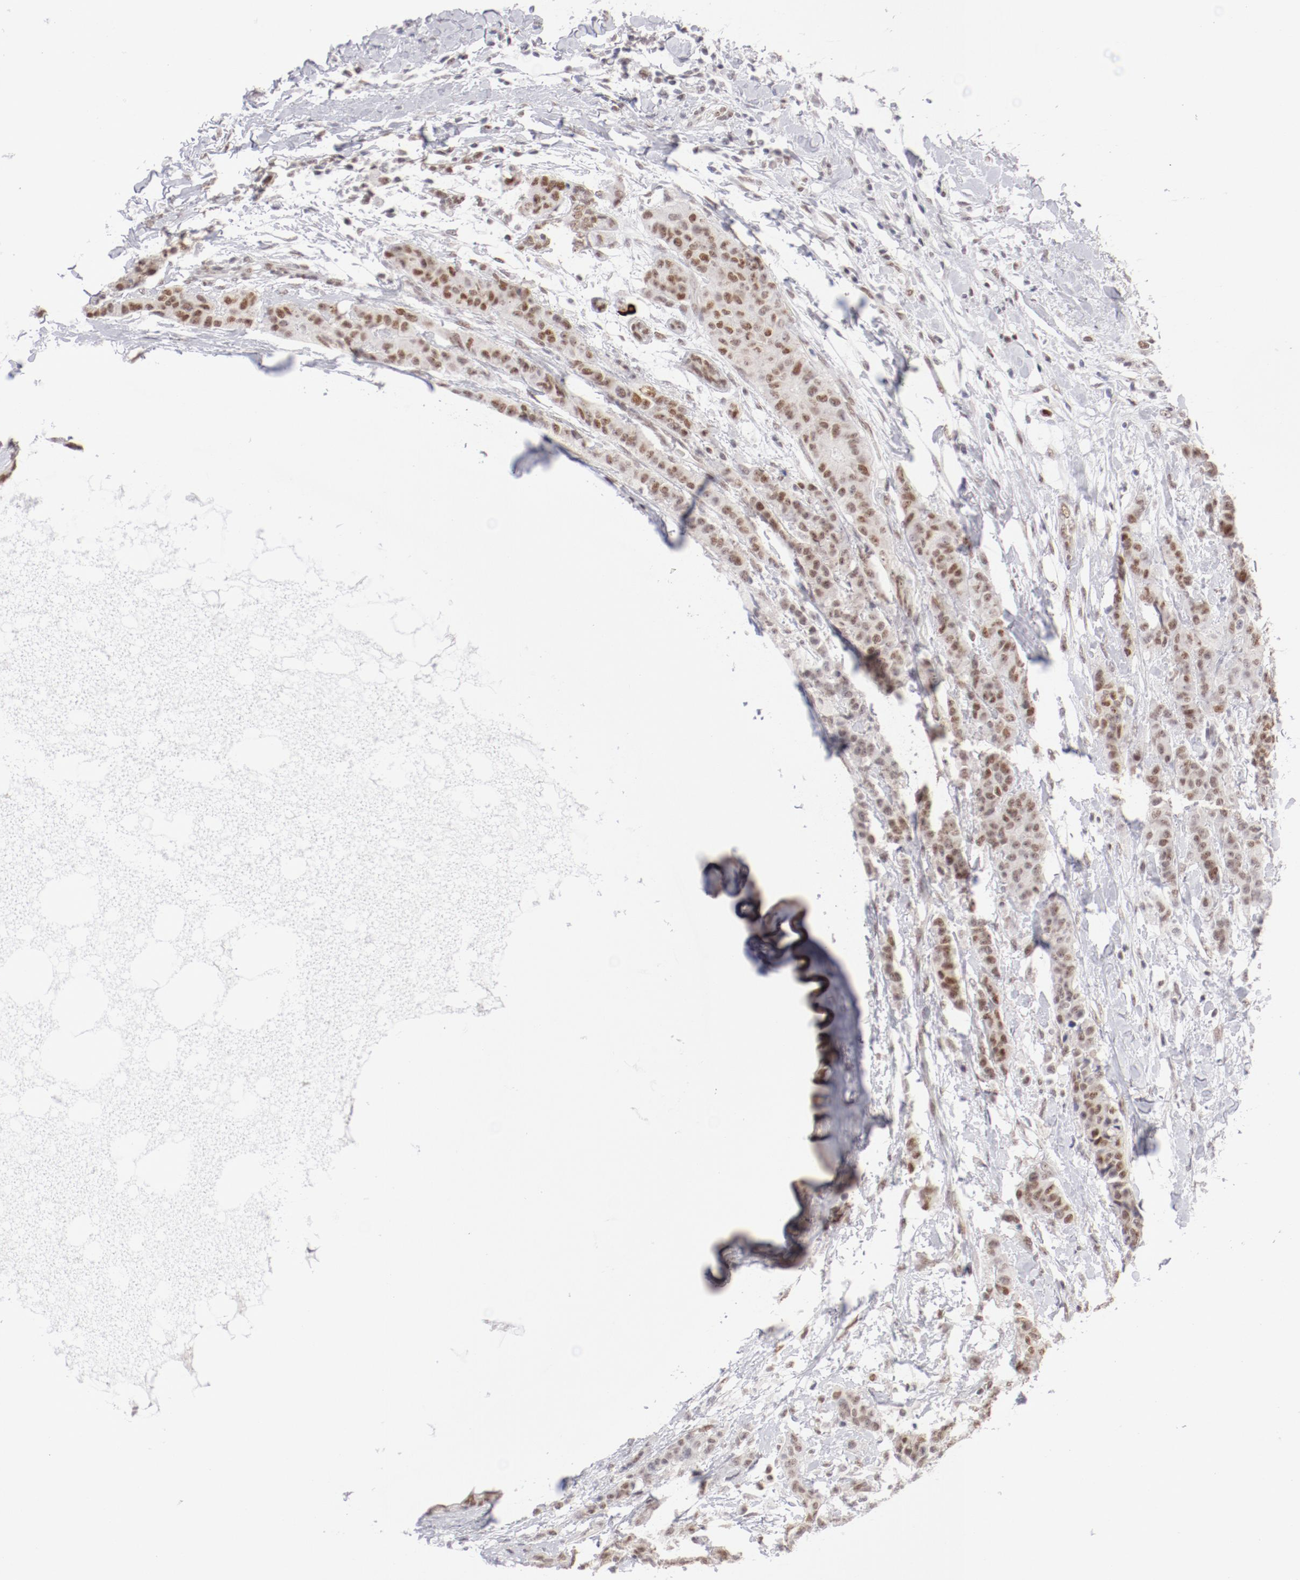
{"staining": {"intensity": "moderate", "quantity": ">75%", "location": "nuclear"}, "tissue": "breast cancer", "cell_type": "Tumor cells", "image_type": "cancer", "snomed": [{"axis": "morphology", "description": "Duct carcinoma"}, {"axis": "topography", "description": "Breast"}], "caption": "The image displays a brown stain indicating the presence of a protein in the nuclear of tumor cells in breast cancer (intraductal carcinoma).", "gene": "TFAP4", "patient": {"sex": "female", "age": 40}}